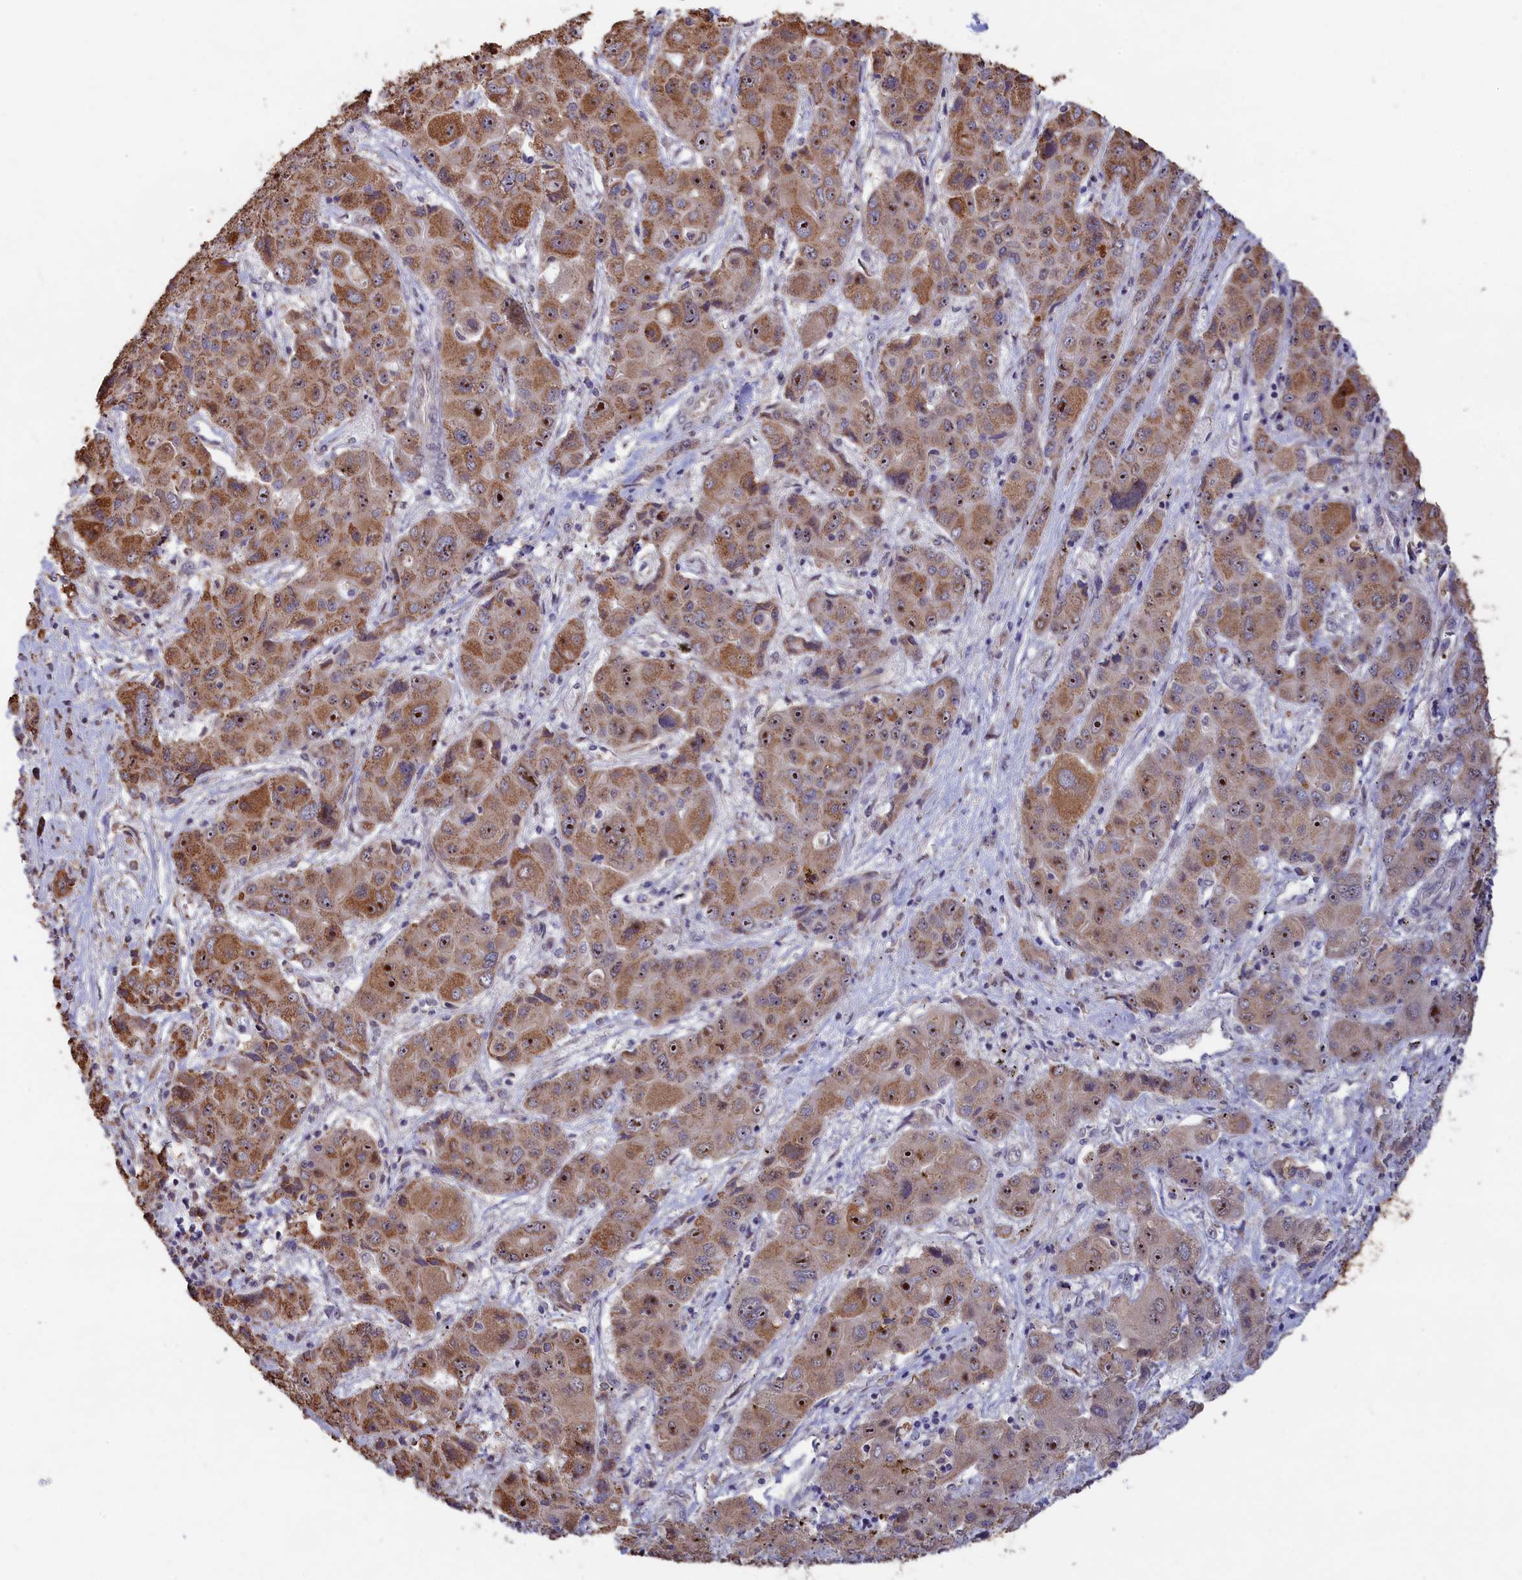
{"staining": {"intensity": "strong", "quantity": "25%-75%", "location": "cytoplasmic/membranous,nuclear"}, "tissue": "liver cancer", "cell_type": "Tumor cells", "image_type": "cancer", "snomed": [{"axis": "morphology", "description": "Cholangiocarcinoma"}, {"axis": "topography", "description": "Liver"}], "caption": "Immunohistochemical staining of cholangiocarcinoma (liver) demonstrates strong cytoplasmic/membranous and nuclear protein expression in about 25%-75% of tumor cells.", "gene": "ZNF816", "patient": {"sex": "male", "age": 67}}